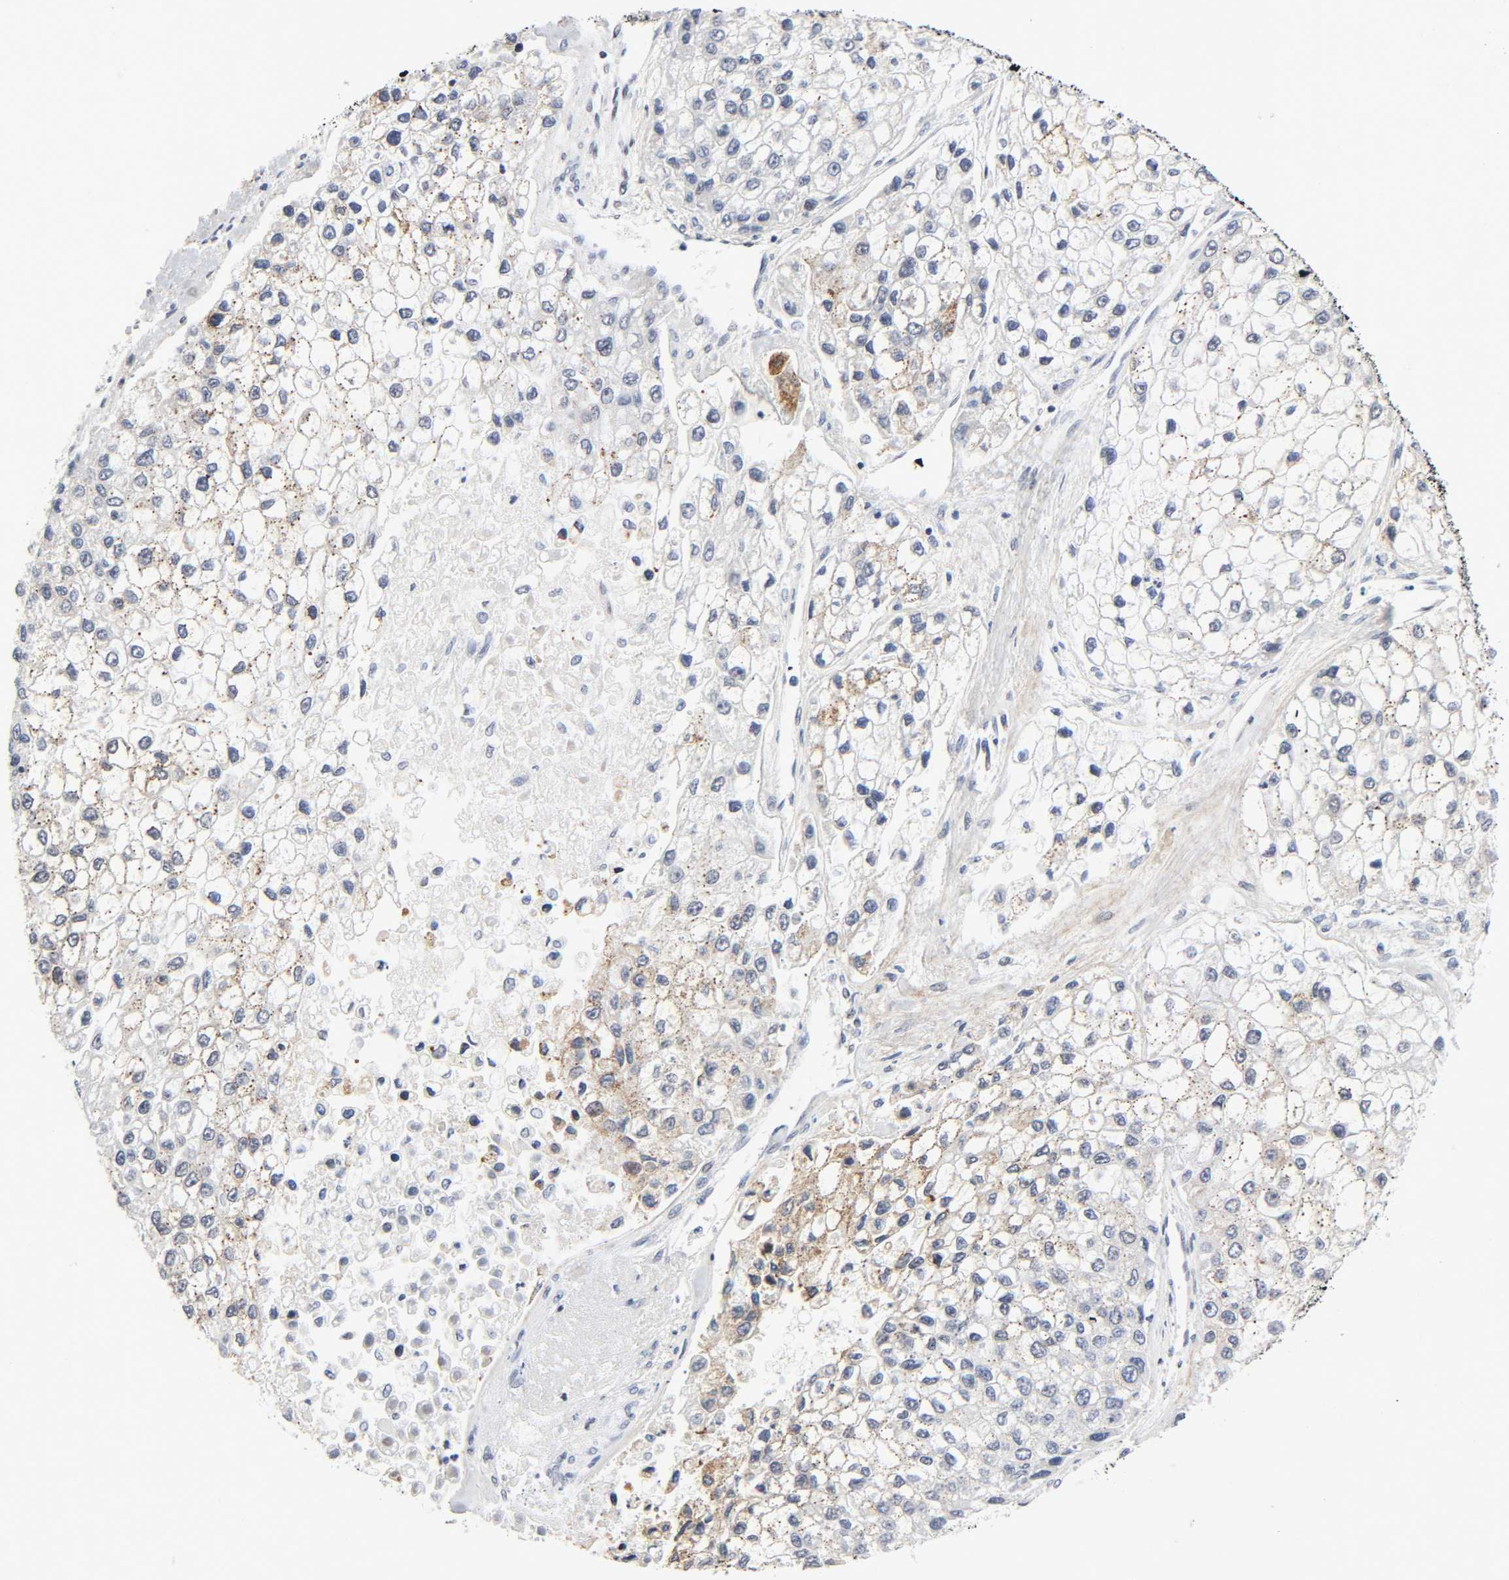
{"staining": {"intensity": "negative", "quantity": "none", "location": "none"}, "tissue": "liver cancer", "cell_type": "Tumor cells", "image_type": "cancer", "snomed": [{"axis": "morphology", "description": "Carcinoma, Hepatocellular, NOS"}, {"axis": "topography", "description": "Liver"}], "caption": "Tumor cells show no significant staining in liver hepatocellular carcinoma.", "gene": "DIDO1", "patient": {"sex": "female", "age": 66}}